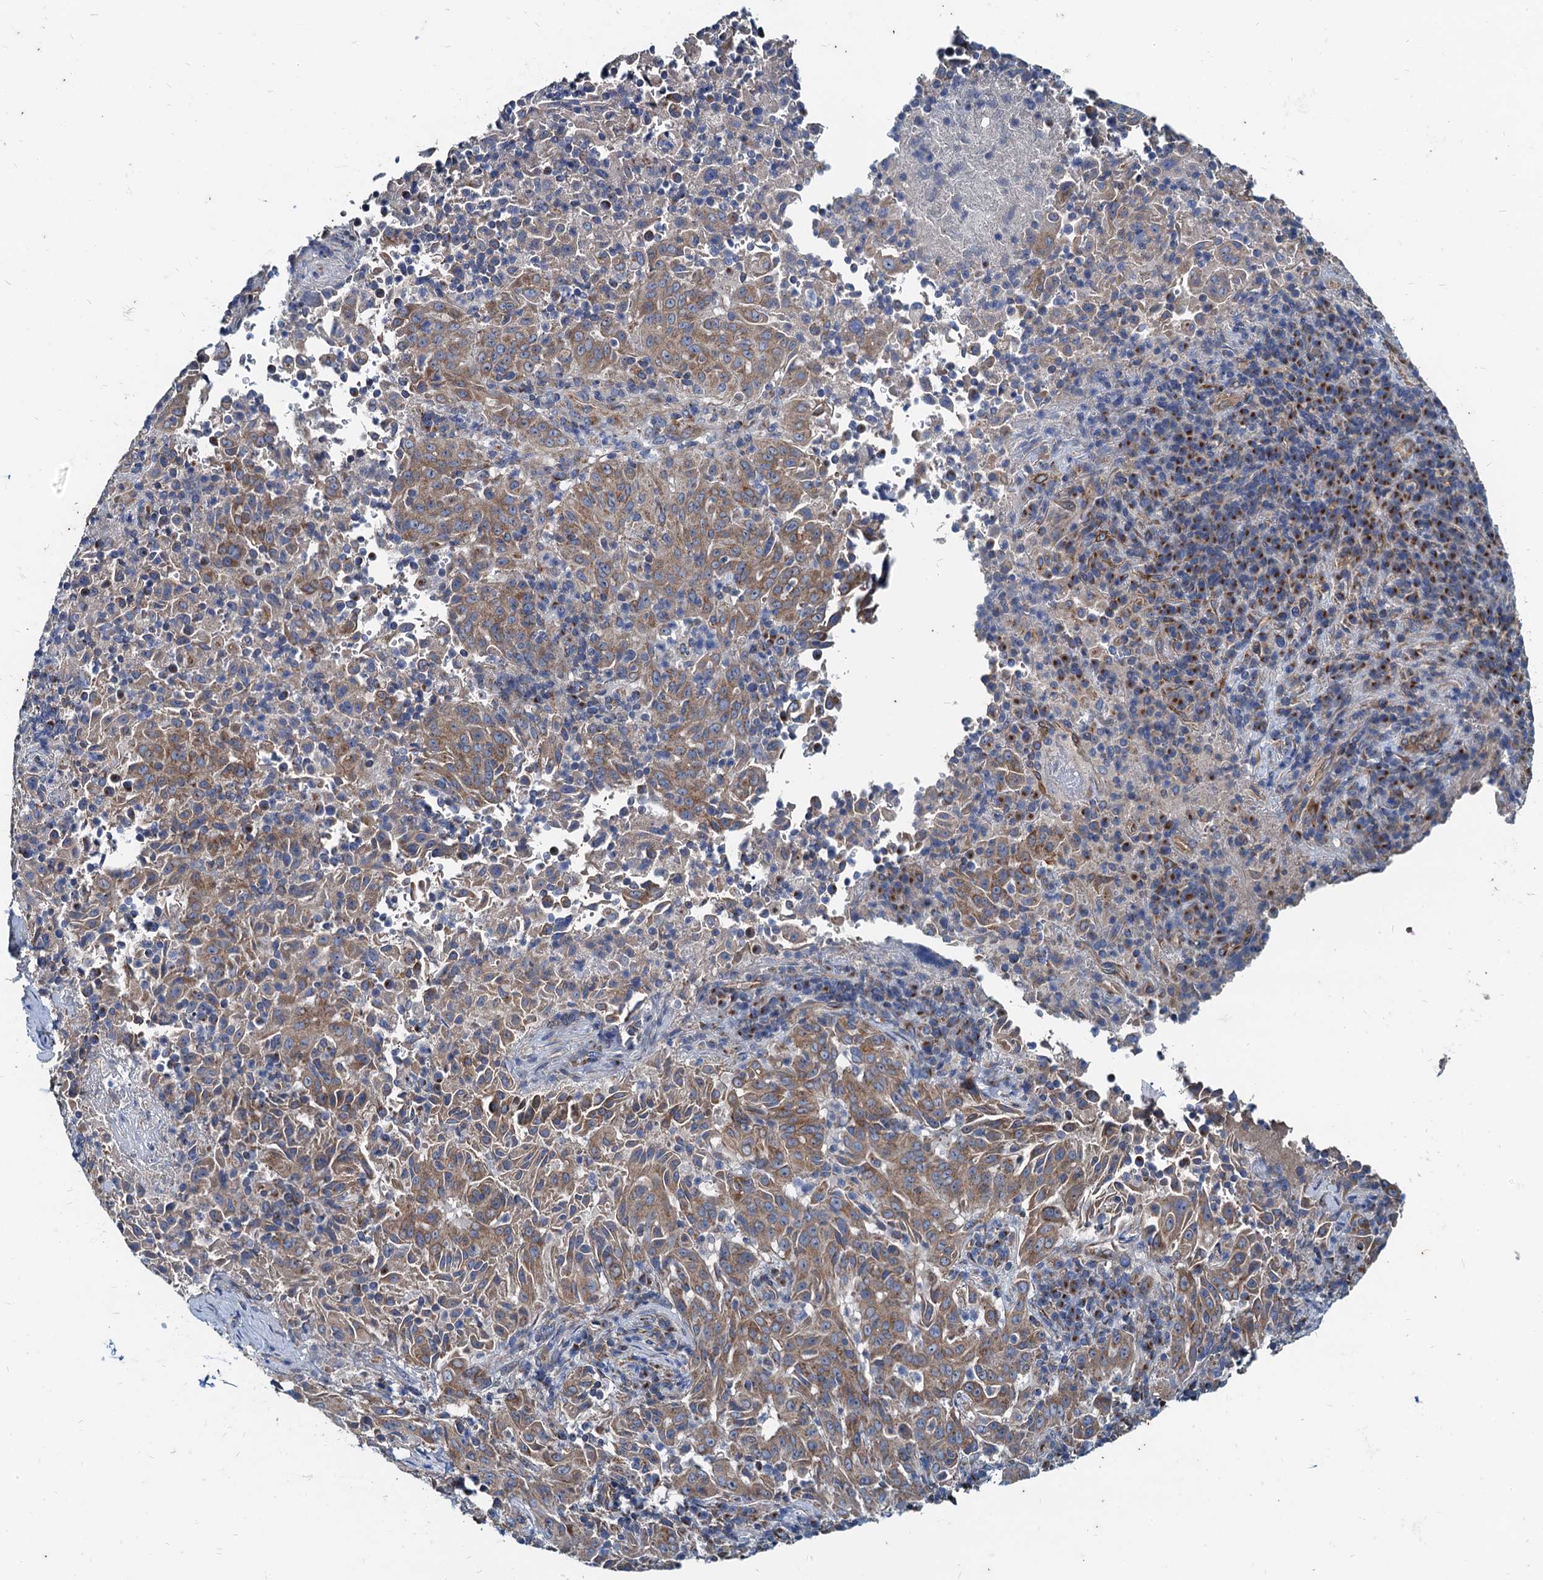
{"staining": {"intensity": "moderate", "quantity": ">75%", "location": "cytoplasmic/membranous"}, "tissue": "pancreatic cancer", "cell_type": "Tumor cells", "image_type": "cancer", "snomed": [{"axis": "morphology", "description": "Adenocarcinoma, NOS"}, {"axis": "topography", "description": "Pancreas"}], "caption": "Moderate cytoplasmic/membranous protein positivity is identified in approximately >75% of tumor cells in adenocarcinoma (pancreatic). Immunohistochemistry (ihc) stains the protein in brown and the nuclei are stained blue.", "gene": "NGRN", "patient": {"sex": "male", "age": 51}}